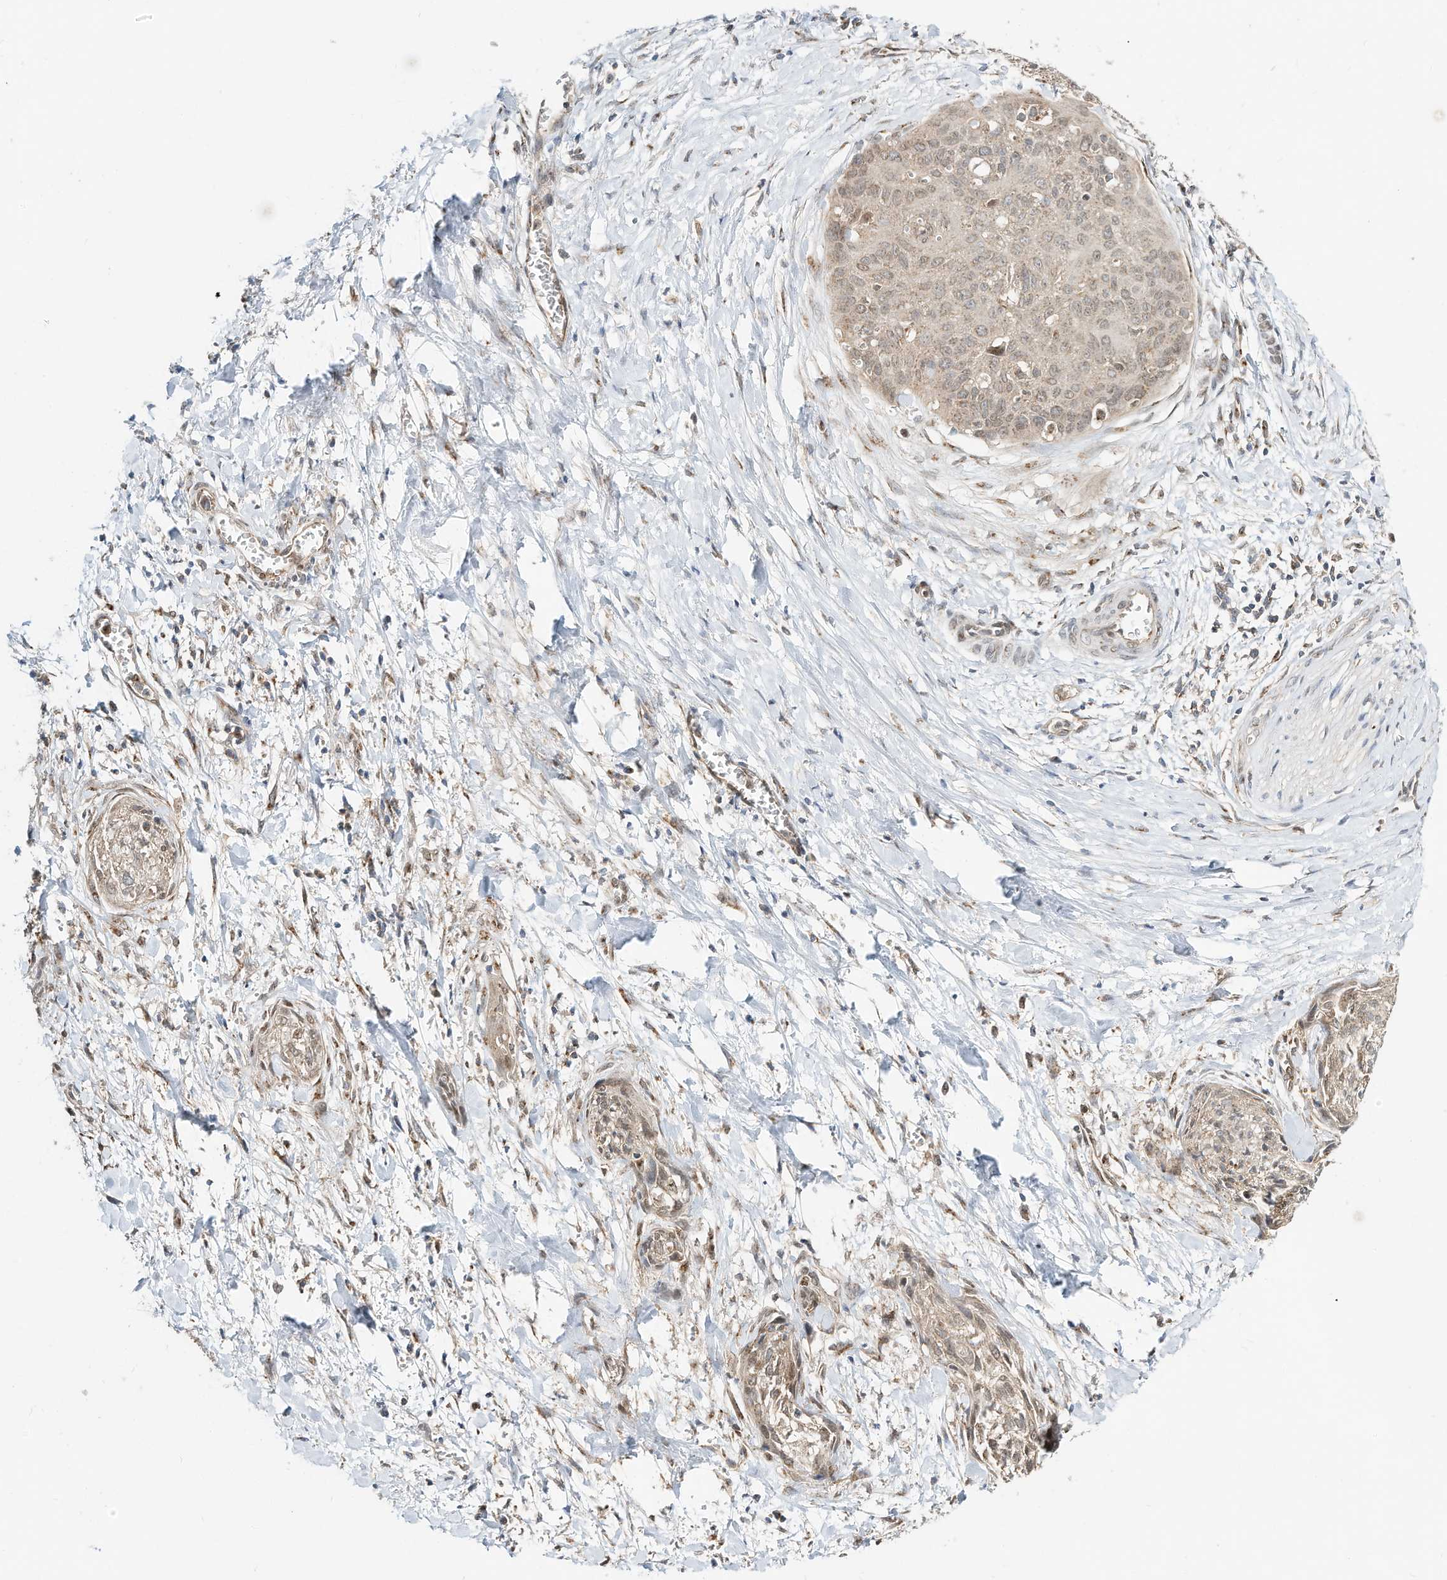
{"staining": {"intensity": "moderate", "quantity": ">75%", "location": "cytoplasmic/membranous,nuclear"}, "tissue": "cervical cancer", "cell_type": "Tumor cells", "image_type": "cancer", "snomed": [{"axis": "morphology", "description": "Squamous cell carcinoma, NOS"}, {"axis": "topography", "description": "Cervix"}], "caption": "This photomicrograph reveals immunohistochemistry staining of cervical squamous cell carcinoma, with medium moderate cytoplasmic/membranous and nuclear staining in about >75% of tumor cells.", "gene": "CUX1", "patient": {"sex": "female", "age": 55}}